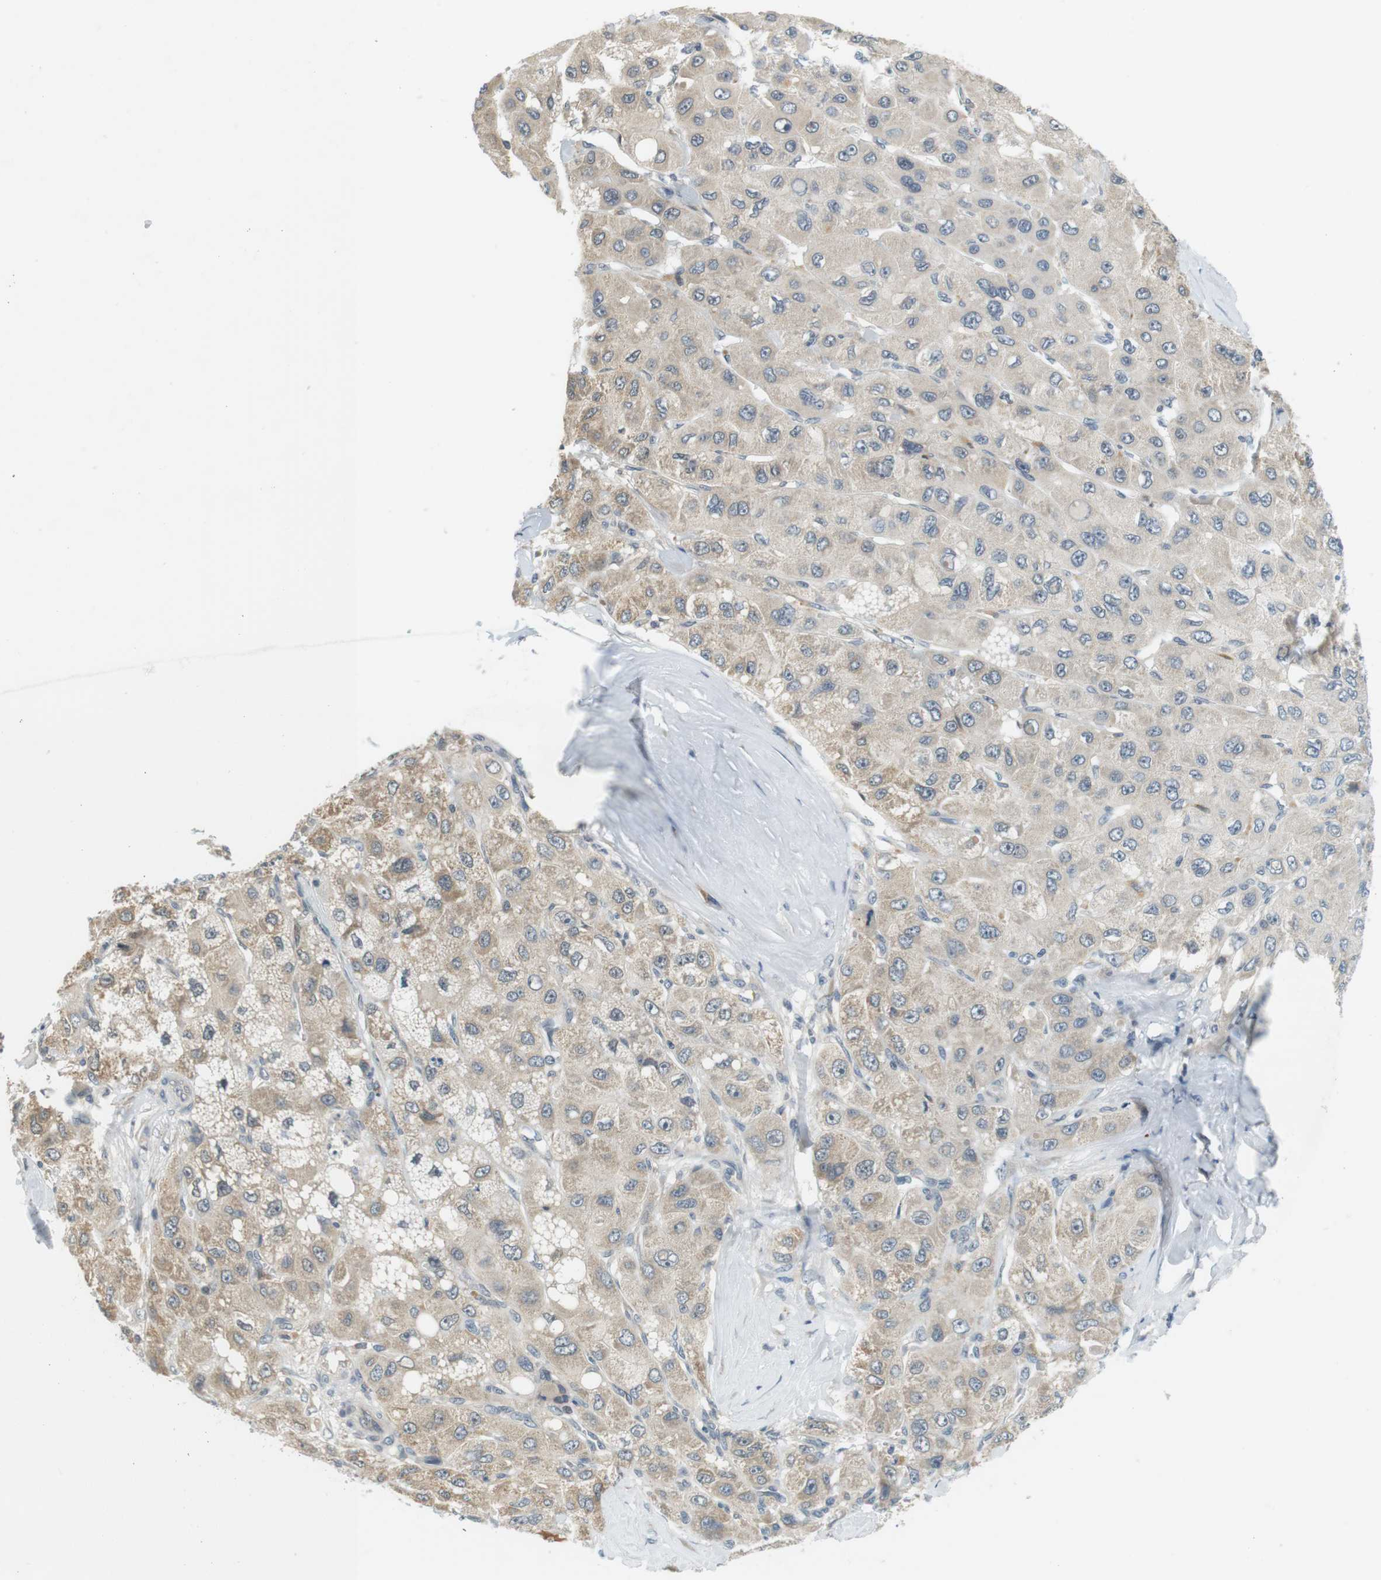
{"staining": {"intensity": "moderate", "quantity": "25%-75%", "location": "cytoplasmic/membranous"}, "tissue": "liver cancer", "cell_type": "Tumor cells", "image_type": "cancer", "snomed": [{"axis": "morphology", "description": "Carcinoma, Hepatocellular, NOS"}, {"axis": "topography", "description": "Liver"}], "caption": "Protein expression analysis of liver cancer shows moderate cytoplasmic/membranous staining in about 25%-75% of tumor cells. (brown staining indicates protein expression, while blue staining denotes nuclei).", "gene": "WNT7A", "patient": {"sex": "male", "age": 80}}